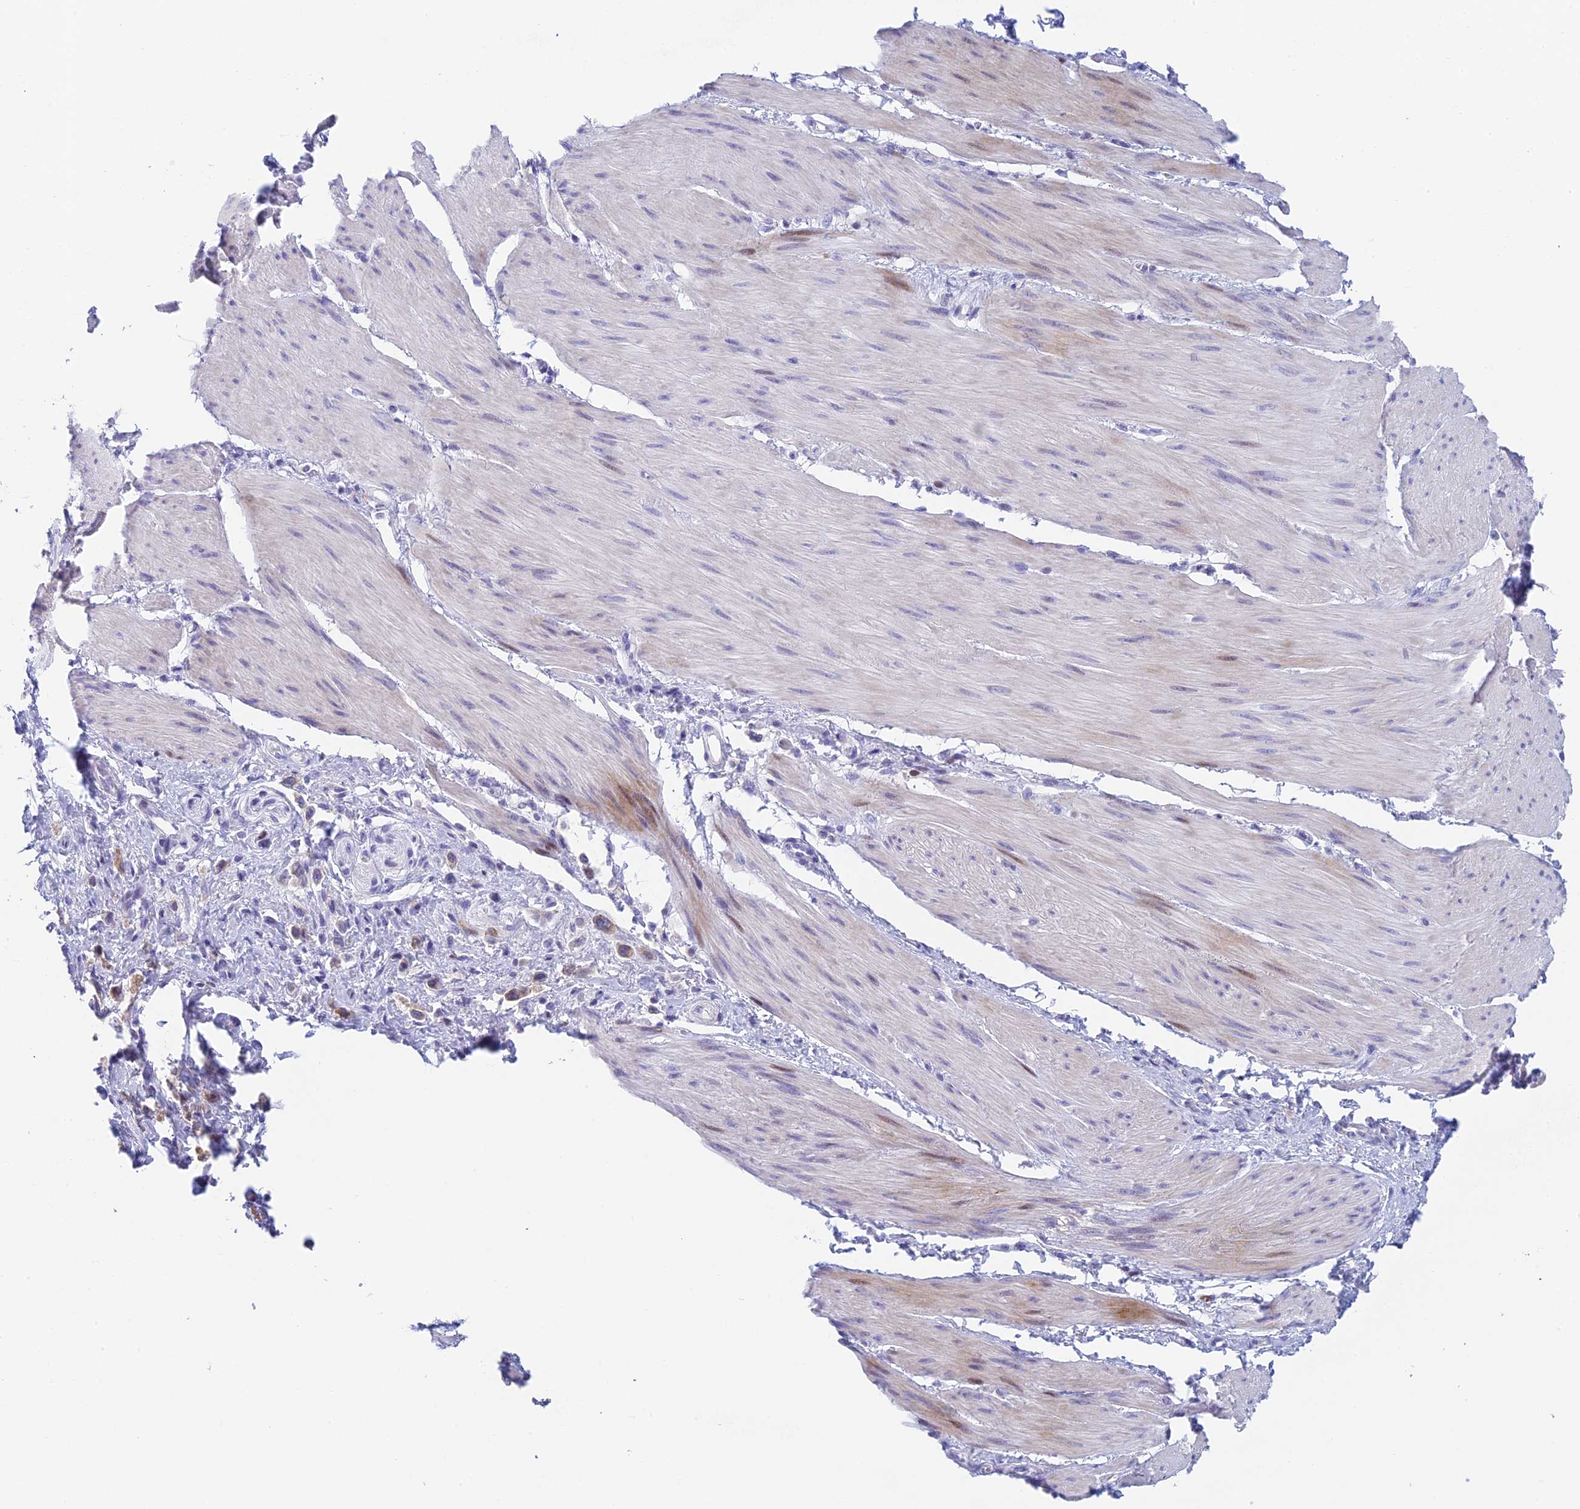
{"staining": {"intensity": "weak", "quantity": ">75%", "location": "cytoplasmic/membranous"}, "tissue": "stomach cancer", "cell_type": "Tumor cells", "image_type": "cancer", "snomed": [{"axis": "morphology", "description": "Adenocarcinoma, NOS"}, {"axis": "topography", "description": "Stomach"}], "caption": "Immunohistochemical staining of adenocarcinoma (stomach) reveals low levels of weak cytoplasmic/membranous protein expression in about >75% of tumor cells.", "gene": "REXO5", "patient": {"sex": "female", "age": 65}}